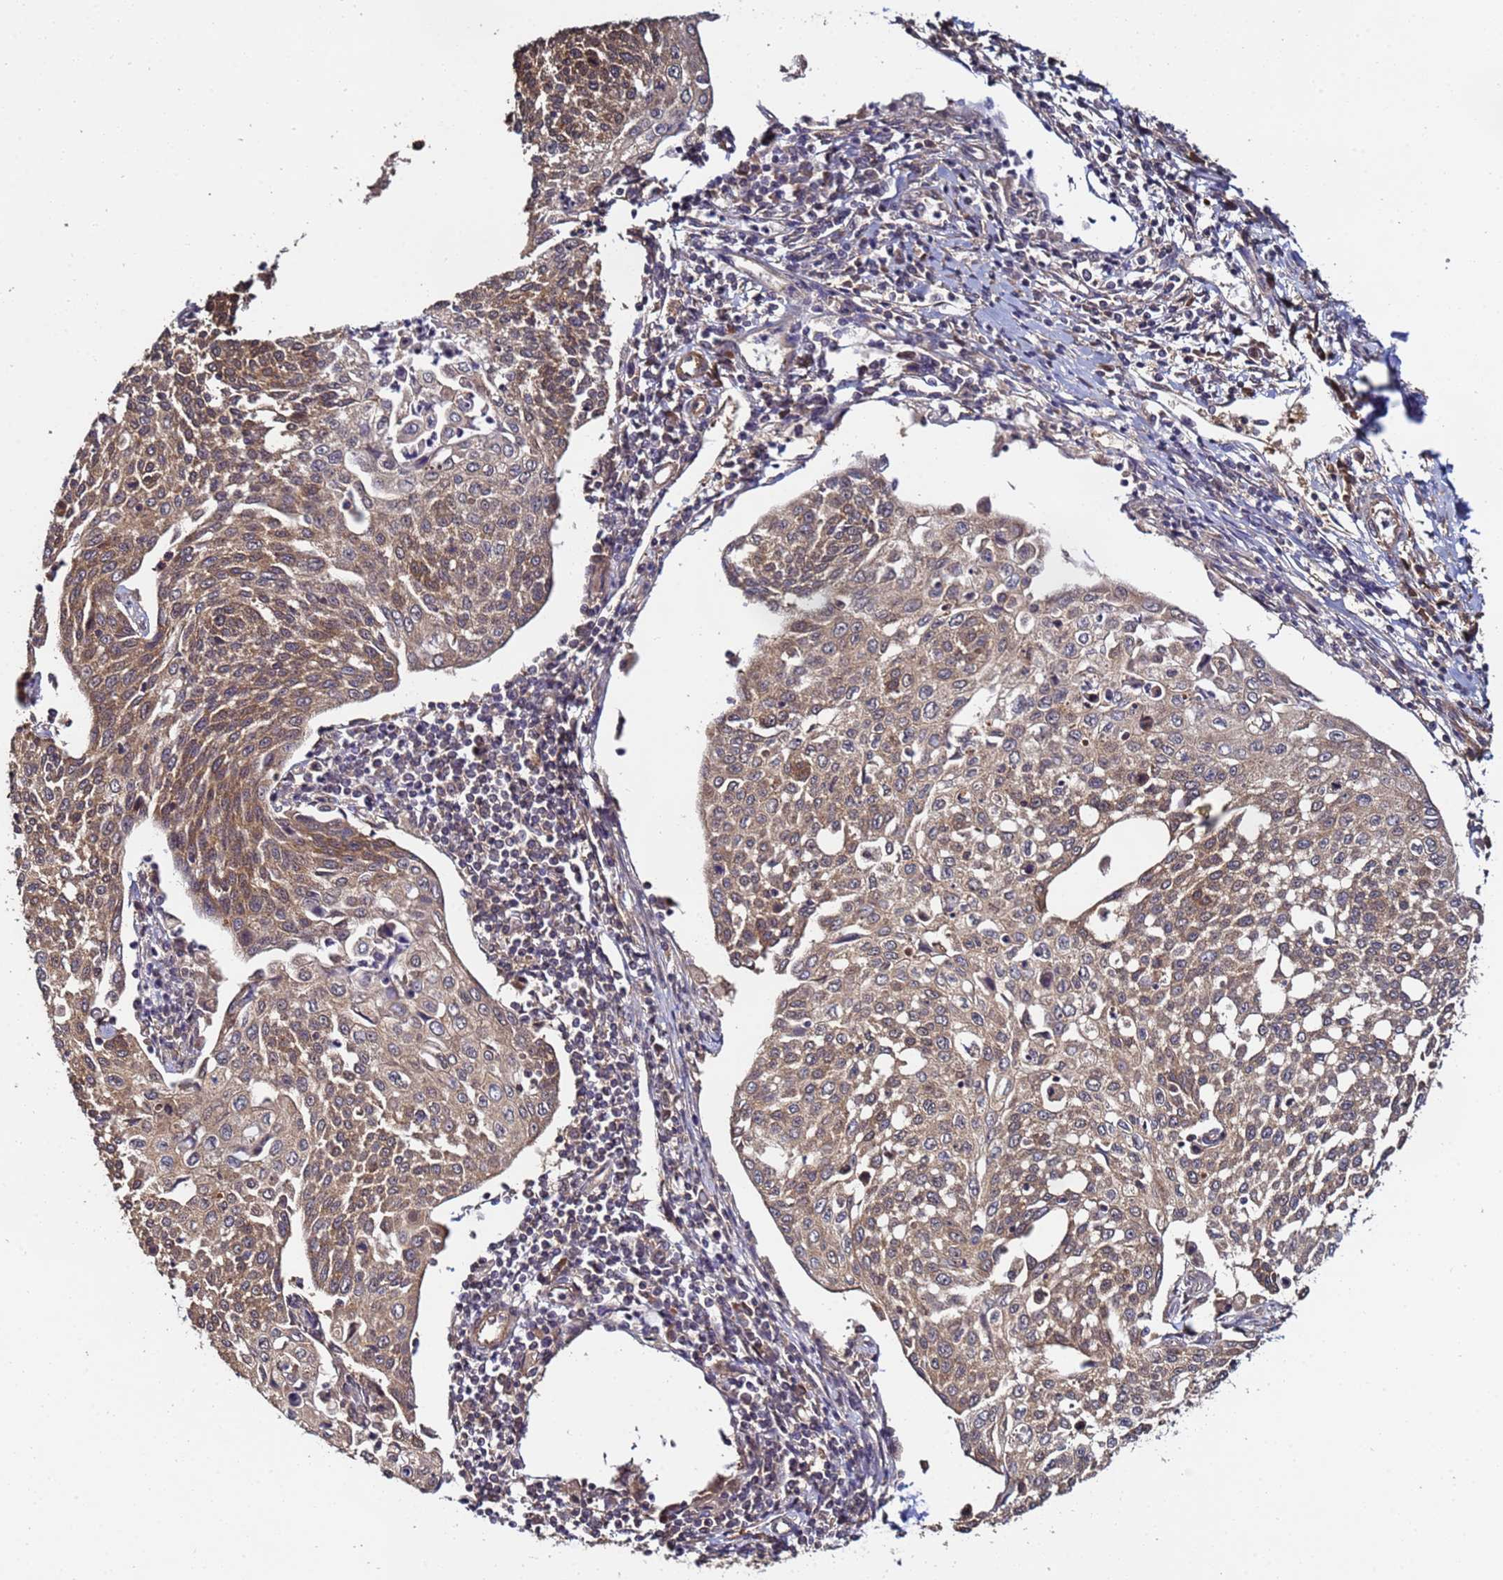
{"staining": {"intensity": "moderate", "quantity": ">75%", "location": "cytoplasmic/membranous"}, "tissue": "cervical cancer", "cell_type": "Tumor cells", "image_type": "cancer", "snomed": [{"axis": "morphology", "description": "Squamous cell carcinoma, NOS"}, {"axis": "topography", "description": "Cervix"}], "caption": "Cervical cancer (squamous cell carcinoma) stained with DAB (3,3'-diaminobenzidine) immunohistochemistry (IHC) displays medium levels of moderate cytoplasmic/membranous staining in approximately >75% of tumor cells.", "gene": "NAXE", "patient": {"sex": "female", "age": 34}}